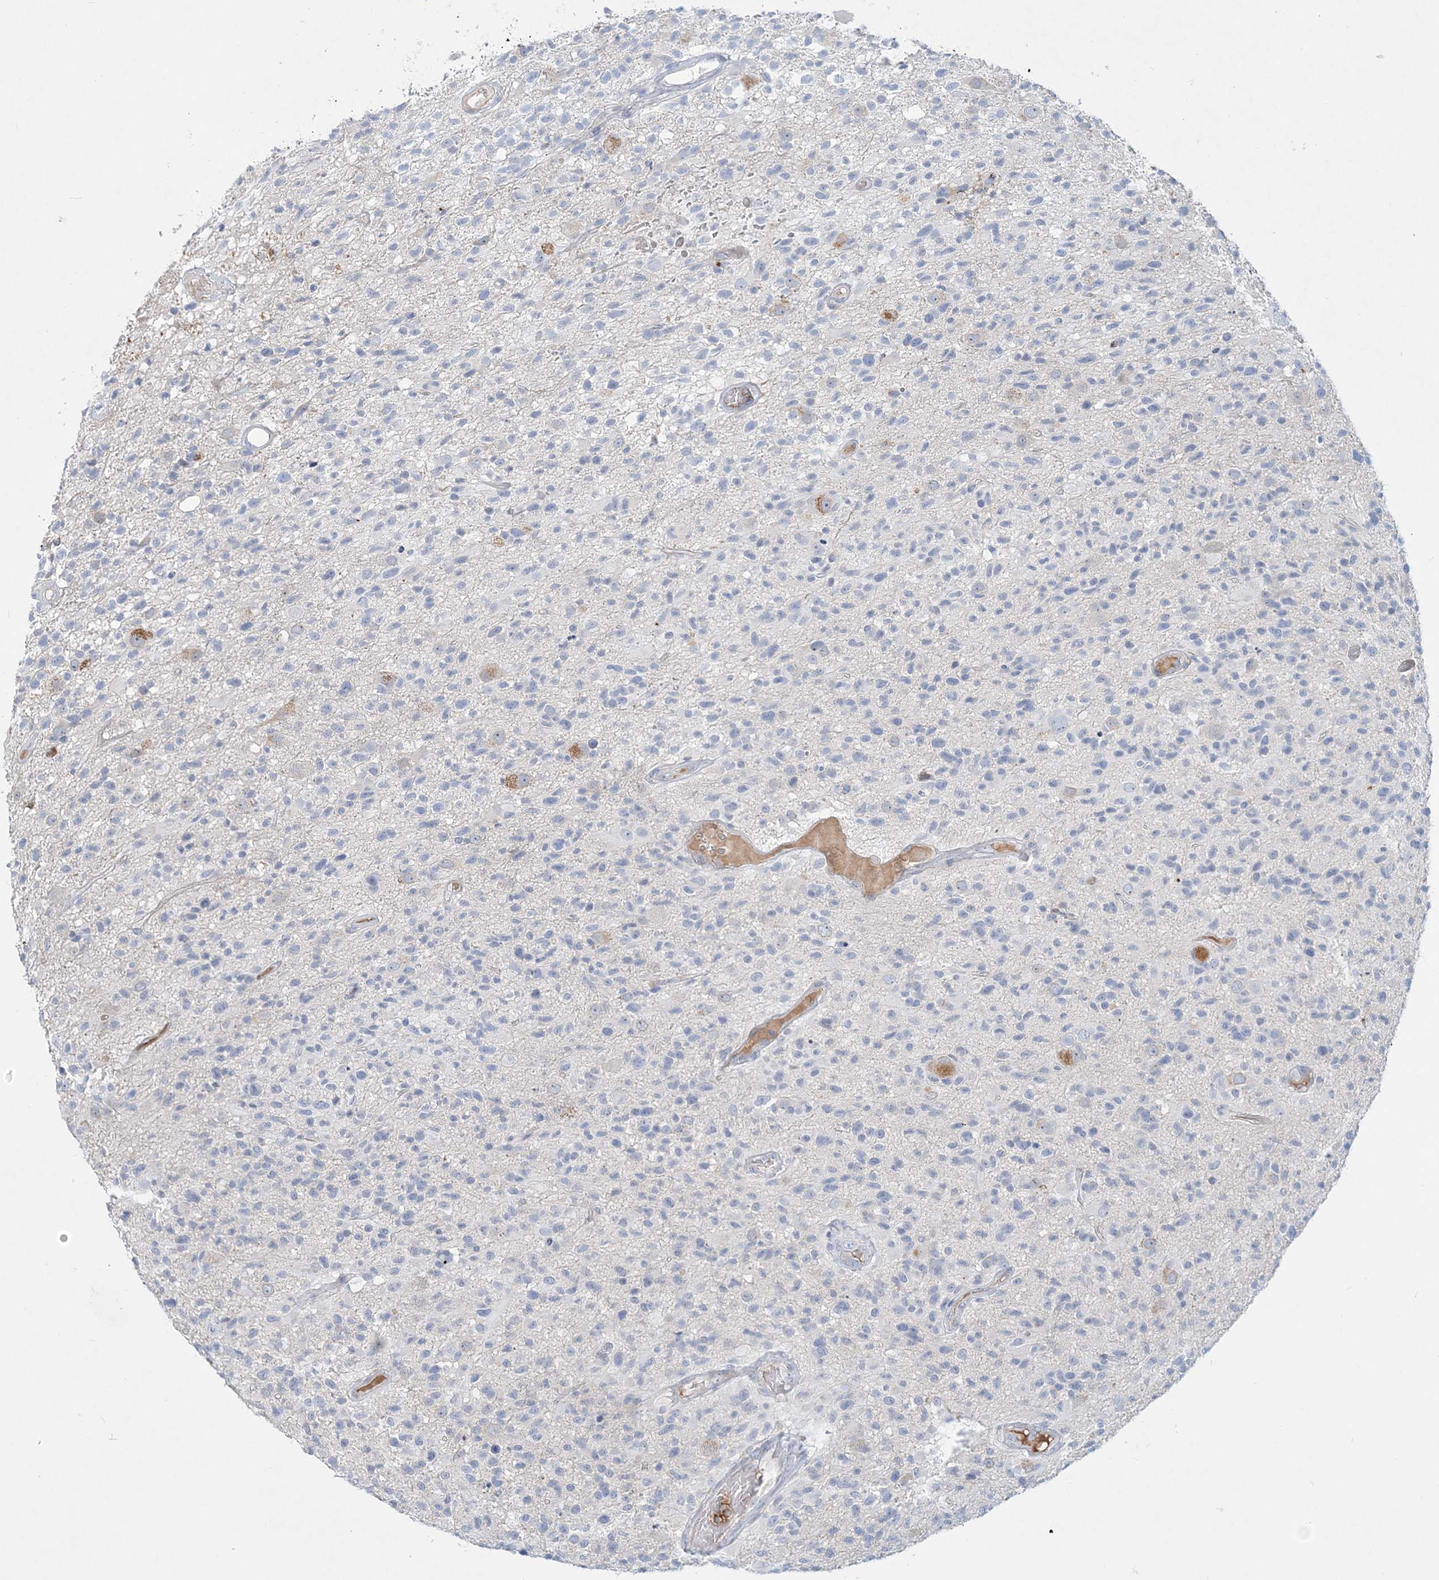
{"staining": {"intensity": "negative", "quantity": "none", "location": "none"}, "tissue": "glioma", "cell_type": "Tumor cells", "image_type": "cancer", "snomed": [{"axis": "morphology", "description": "Glioma, malignant, High grade"}, {"axis": "morphology", "description": "Glioblastoma, NOS"}, {"axis": "topography", "description": "Brain"}], "caption": "IHC of glioma demonstrates no positivity in tumor cells.", "gene": "DNAH5", "patient": {"sex": "male", "age": 60}}